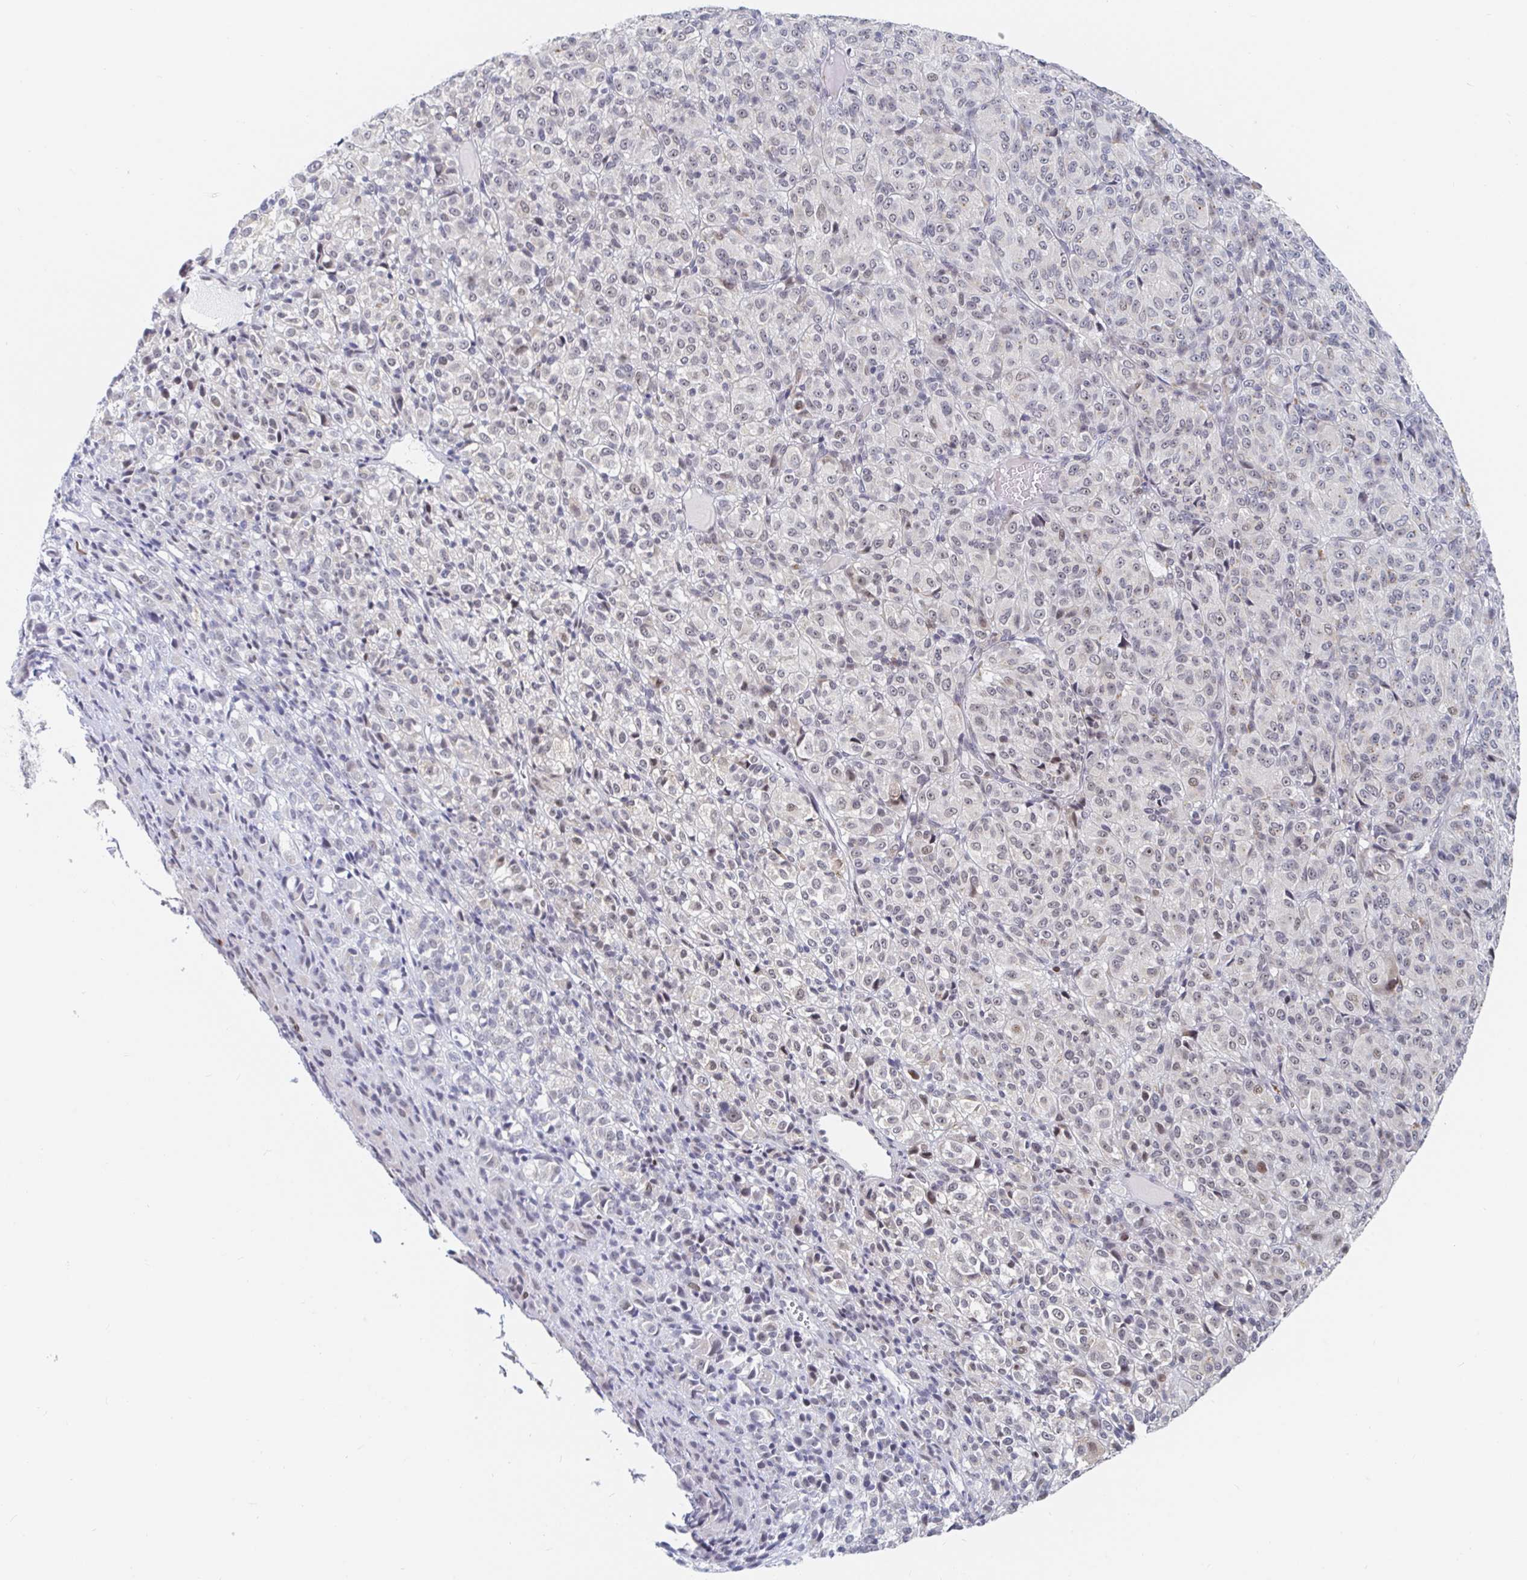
{"staining": {"intensity": "negative", "quantity": "none", "location": "none"}, "tissue": "melanoma", "cell_type": "Tumor cells", "image_type": "cancer", "snomed": [{"axis": "morphology", "description": "Malignant melanoma, Metastatic site"}, {"axis": "topography", "description": "Brain"}], "caption": "Protein analysis of malignant melanoma (metastatic site) shows no significant positivity in tumor cells.", "gene": "CHD2", "patient": {"sex": "female", "age": 56}}